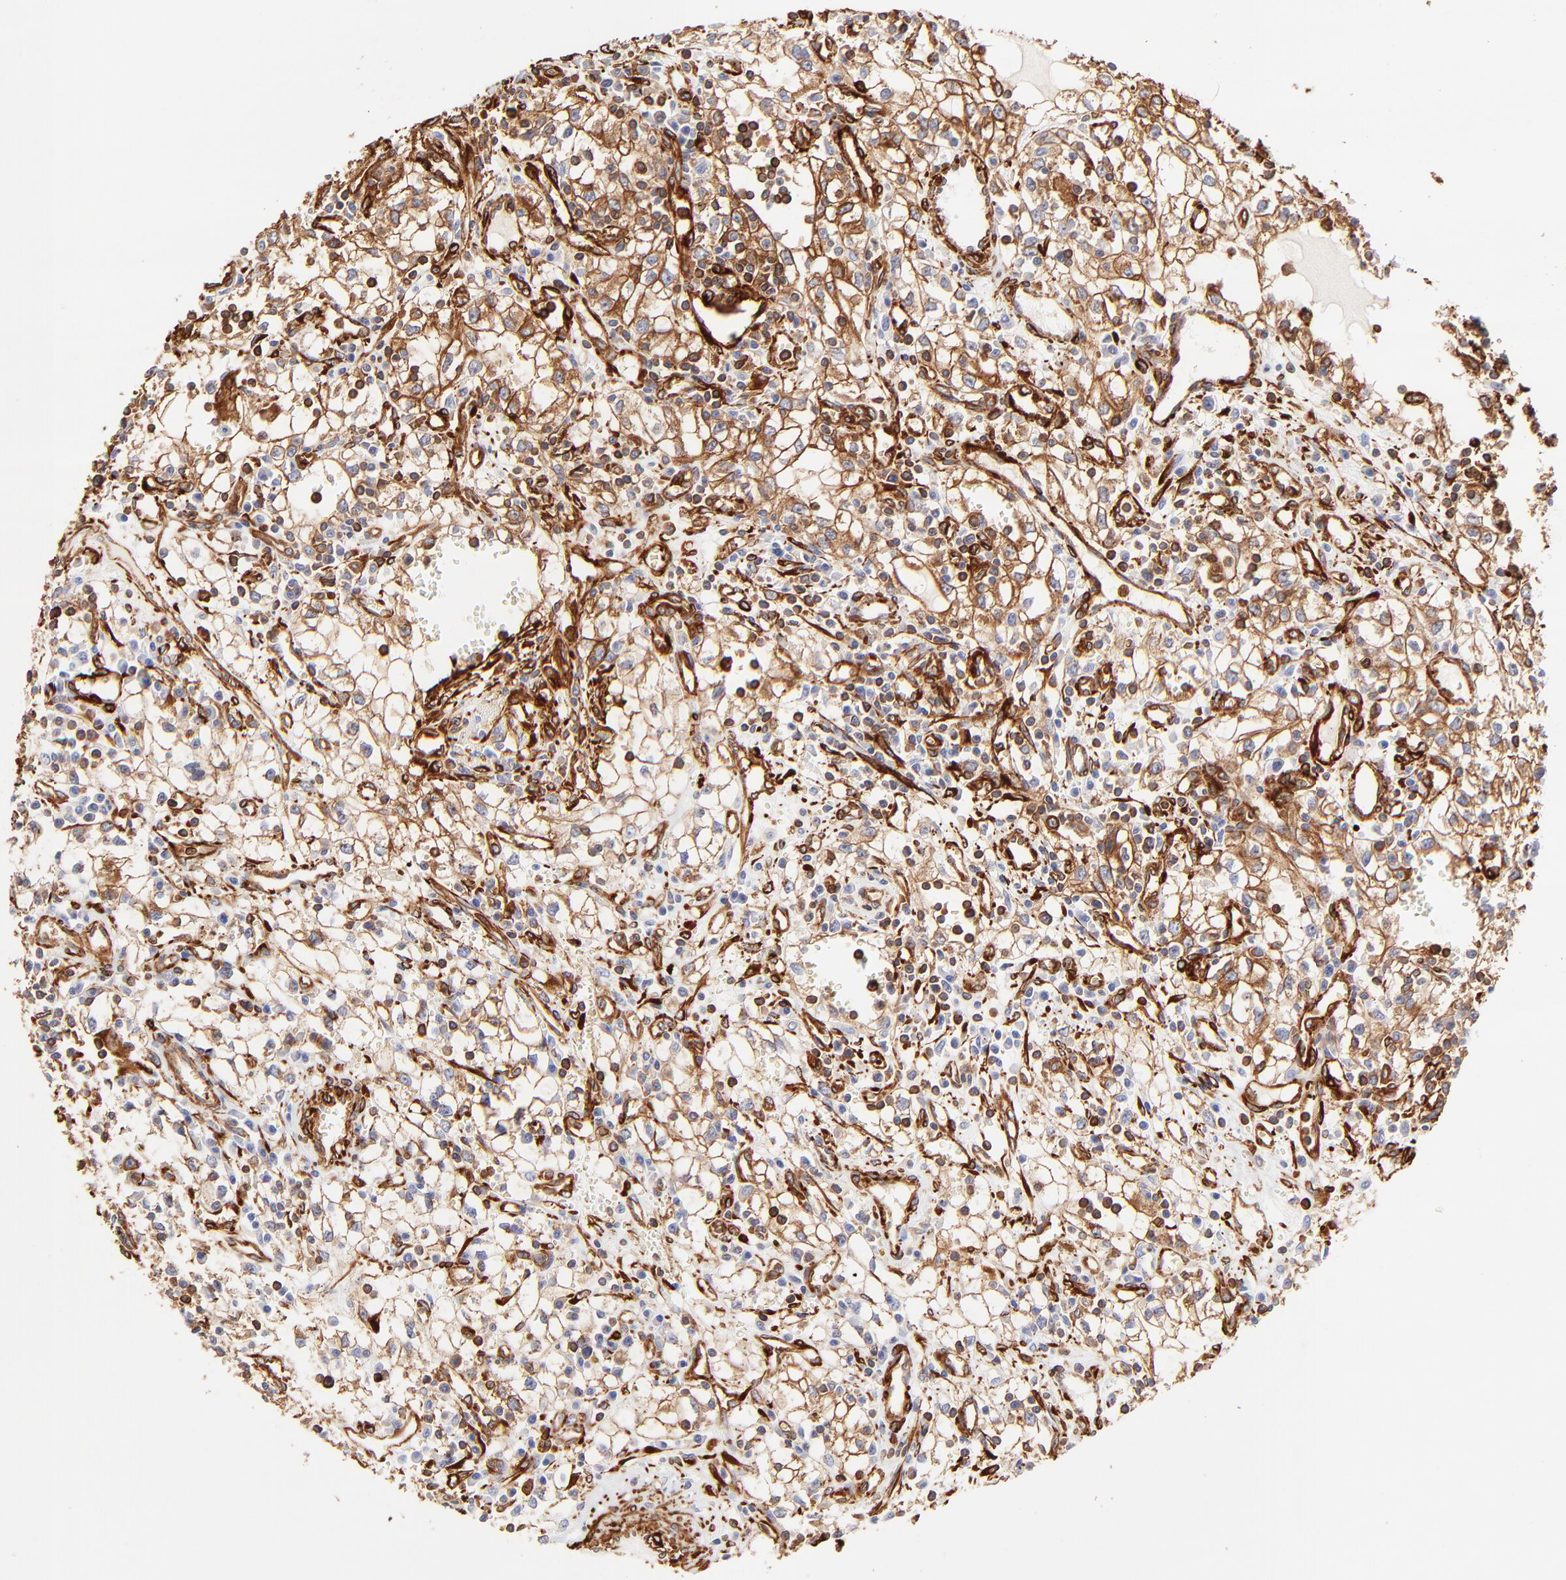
{"staining": {"intensity": "strong", "quantity": ">75%", "location": "cytoplasmic/membranous"}, "tissue": "renal cancer", "cell_type": "Tumor cells", "image_type": "cancer", "snomed": [{"axis": "morphology", "description": "Adenocarcinoma, NOS"}, {"axis": "topography", "description": "Kidney"}], "caption": "Immunohistochemistry image of neoplastic tissue: renal cancer stained using IHC shows high levels of strong protein expression localized specifically in the cytoplasmic/membranous of tumor cells, appearing as a cytoplasmic/membranous brown color.", "gene": "FLNA", "patient": {"sex": "male", "age": 82}}